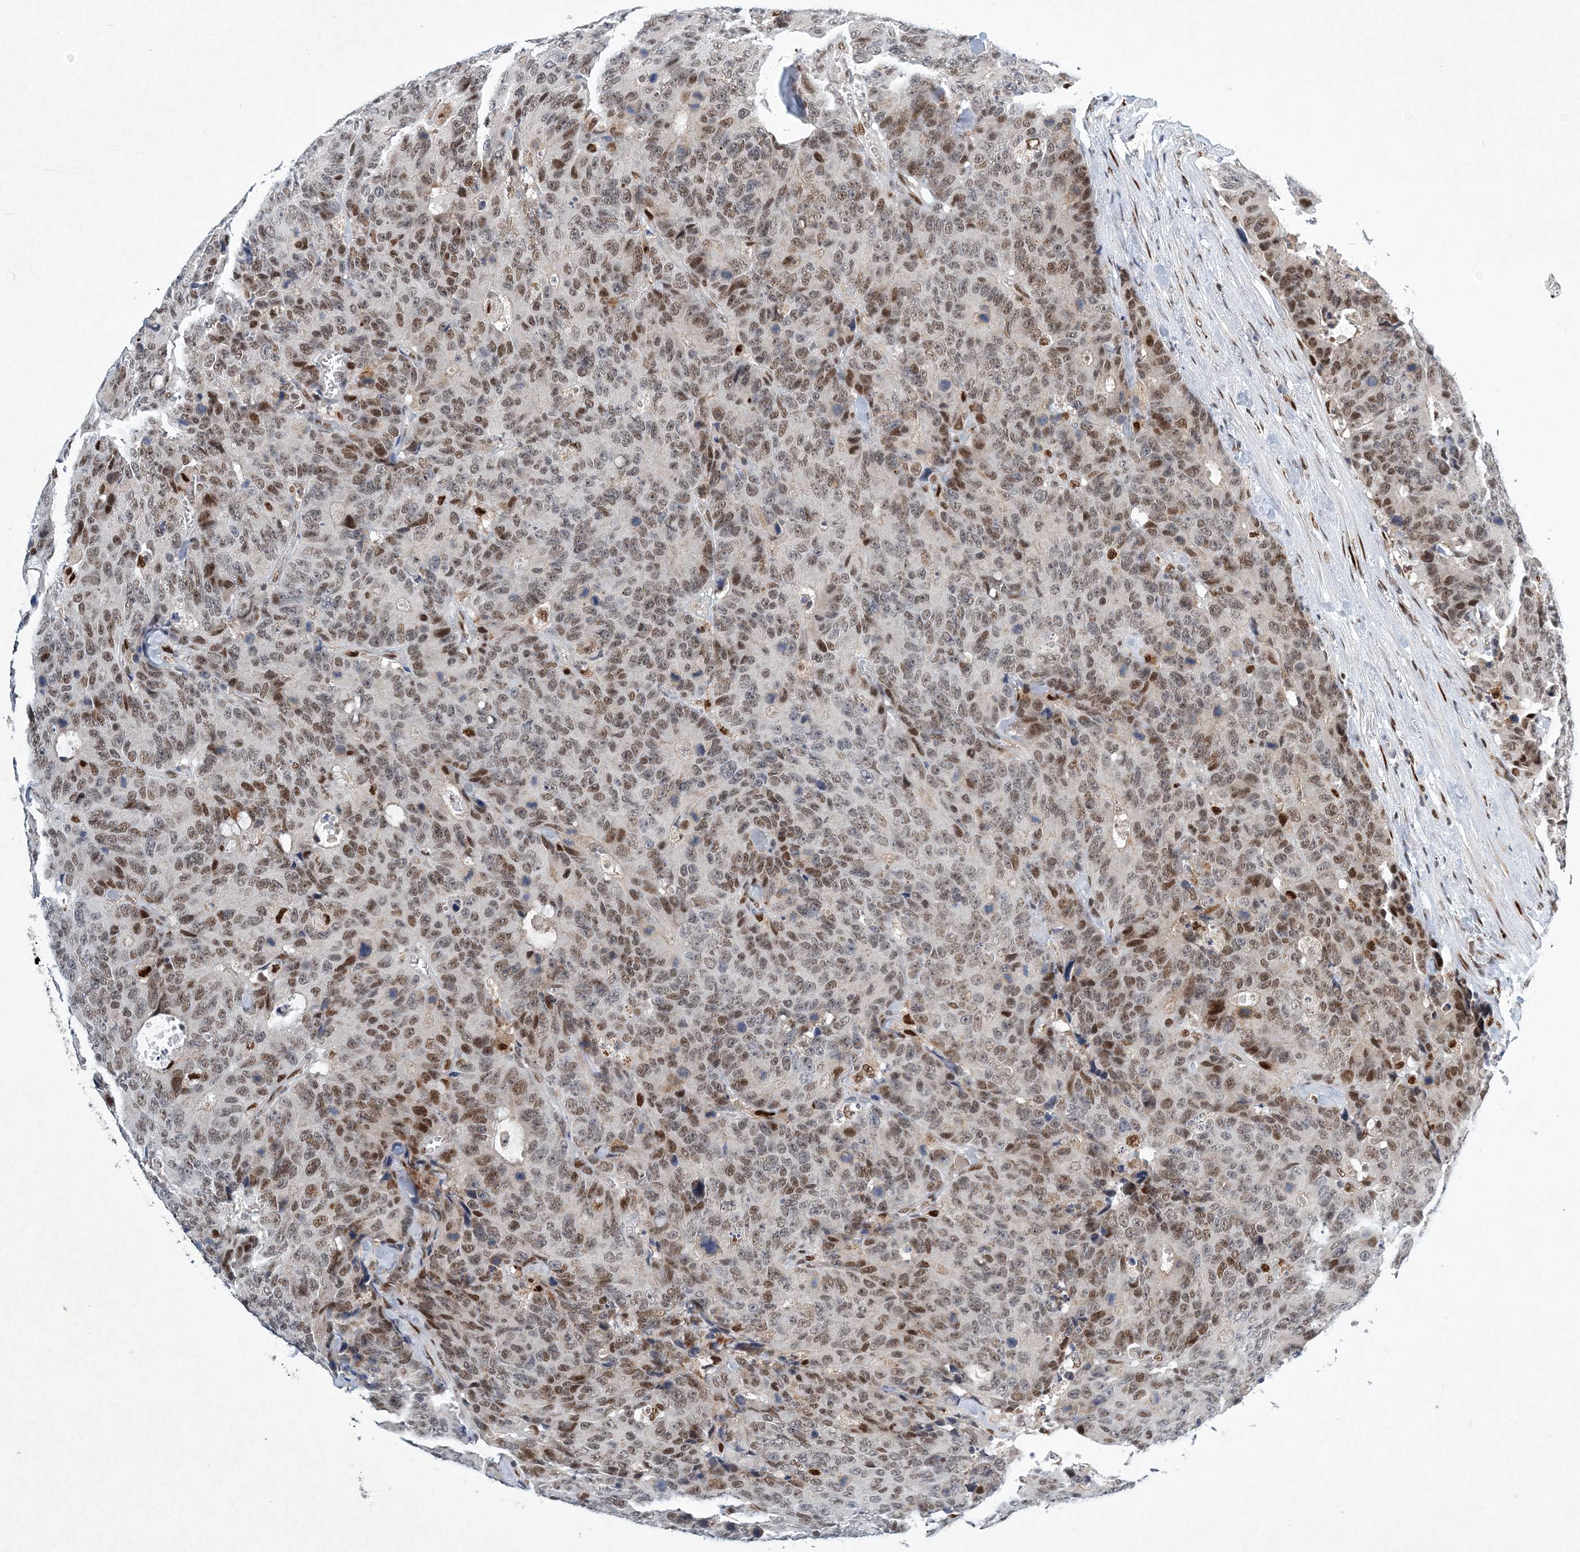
{"staining": {"intensity": "moderate", "quantity": "25%-75%", "location": "cytoplasmic/membranous,nuclear"}, "tissue": "colorectal cancer", "cell_type": "Tumor cells", "image_type": "cancer", "snomed": [{"axis": "morphology", "description": "Adenocarcinoma, NOS"}, {"axis": "topography", "description": "Colon"}], "caption": "An immunohistochemistry (IHC) histopathology image of tumor tissue is shown. Protein staining in brown labels moderate cytoplasmic/membranous and nuclear positivity in adenocarcinoma (colorectal) within tumor cells.", "gene": "KPNA4", "patient": {"sex": "female", "age": 86}}